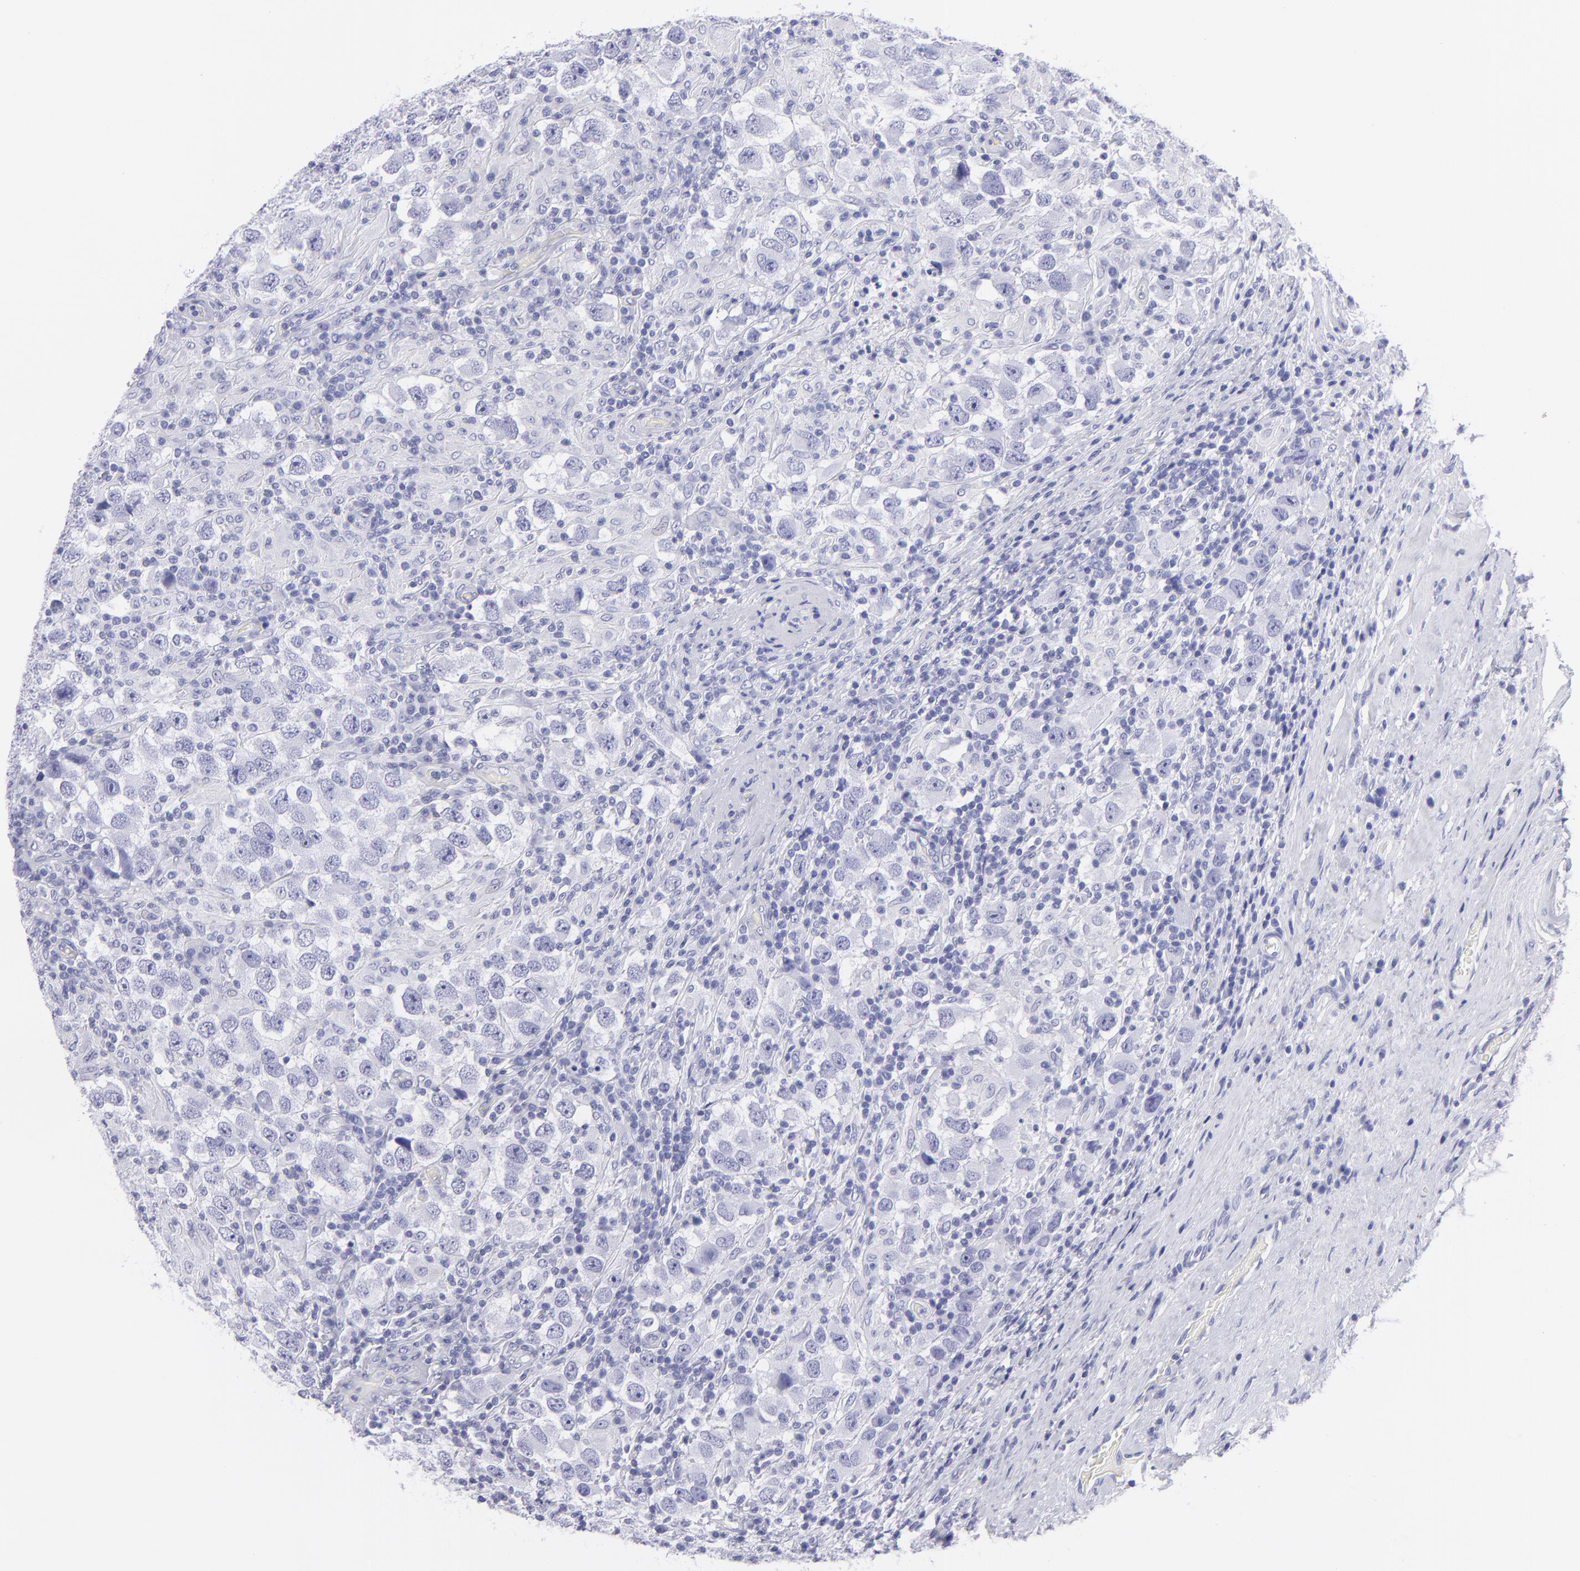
{"staining": {"intensity": "negative", "quantity": "none", "location": "none"}, "tissue": "testis cancer", "cell_type": "Tumor cells", "image_type": "cancer", "snomed": [{"axis": "morphology", "description": "Carcinoma, Embryonal, NOS"}, {"axis": "topography", "description": "Testis"}], "caption": "Immunohistochemistry (IHC) micrograph of human embryonal carcinoma (testis) stained for a protein (brown), which shows no positivity in tumor cells. (DAB (3,3'-diaminobenzidine) immunohistochemistry (IHC) visualized using brightfield microscopy, high magnification).", "gene": "PIP", "patient": {"sex": "male", "age": 21}}